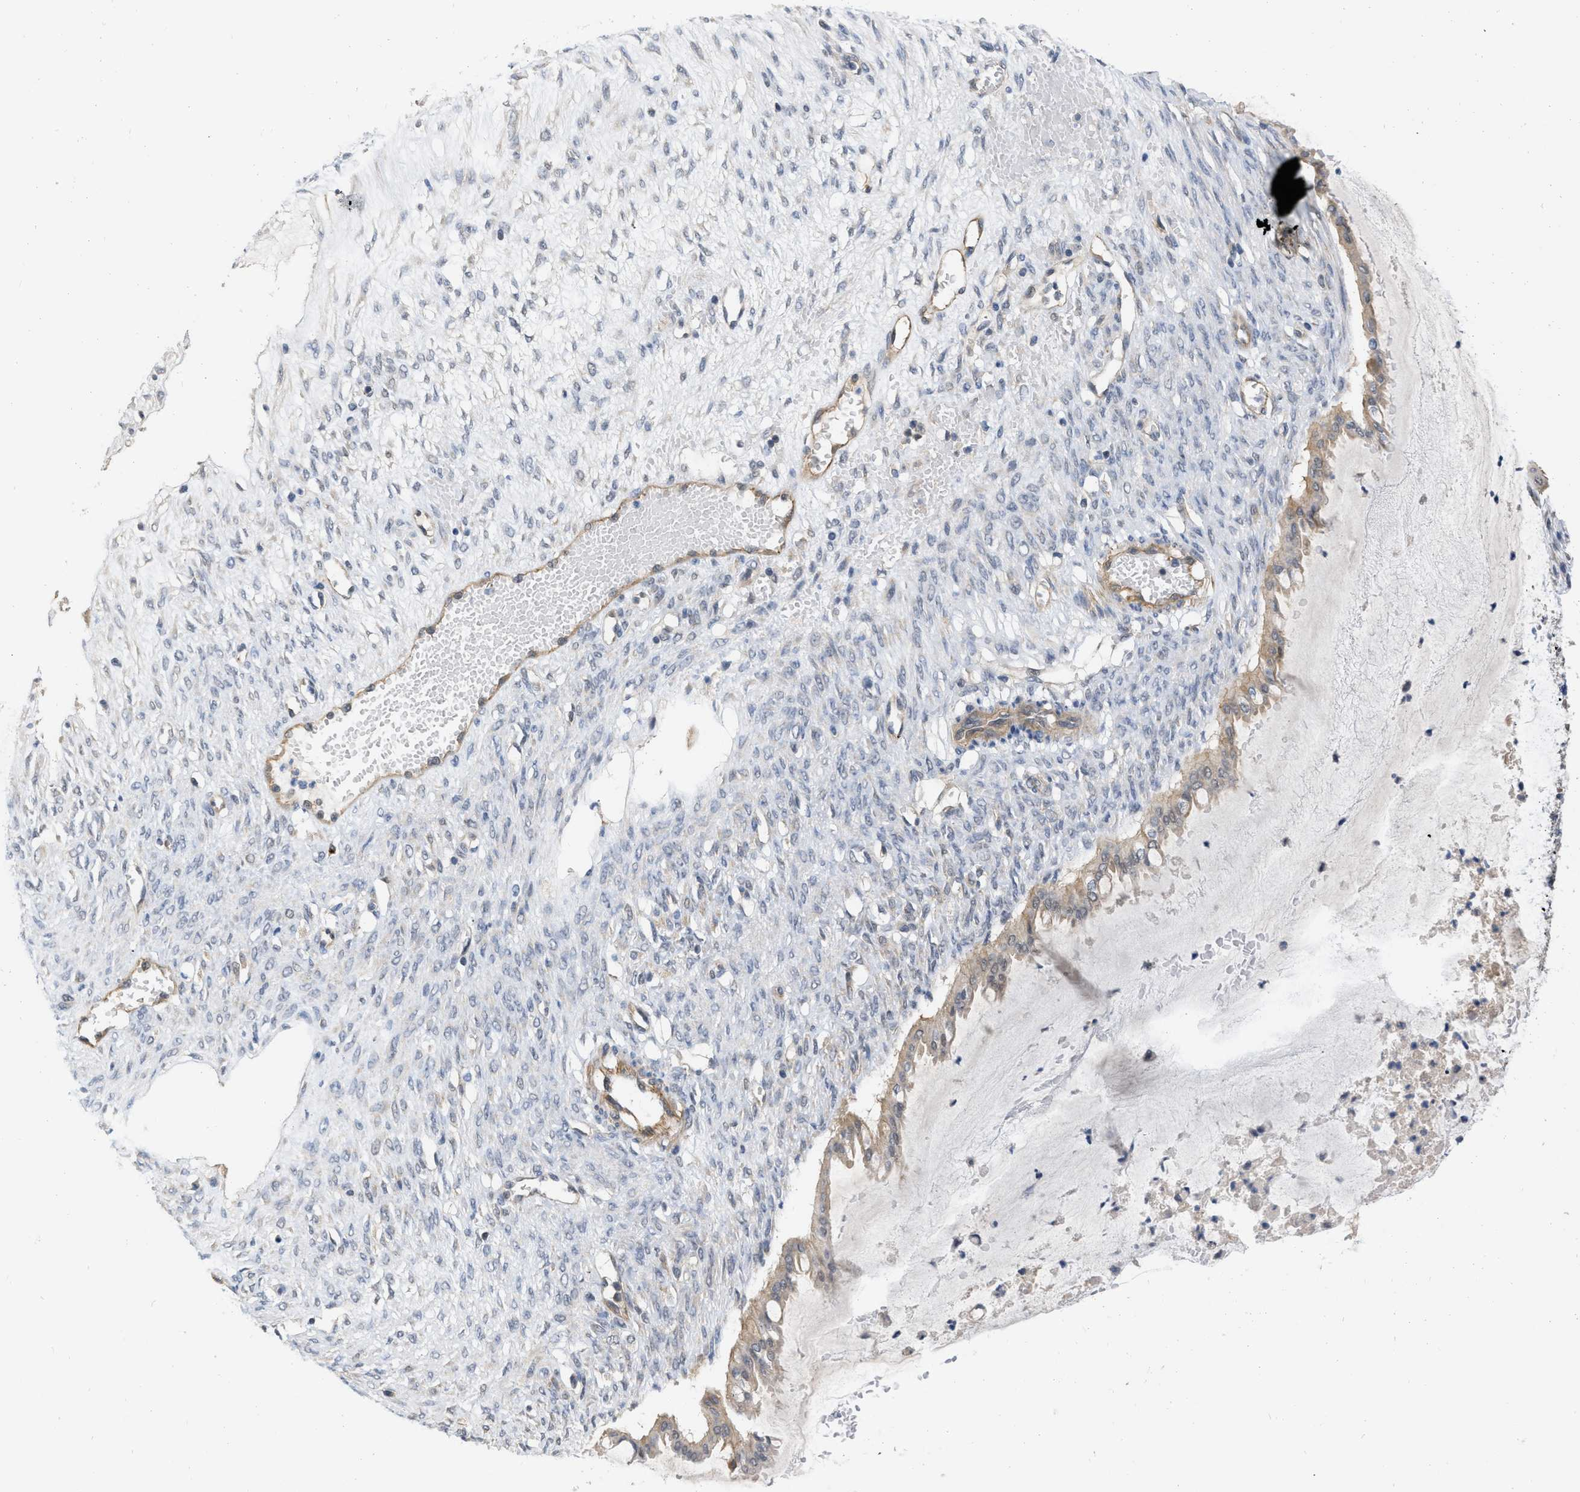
{"staining": {"intensity": "weak", "quantity": ">75%", "location": "cytoplasmic/membranous"}, "tissue": "ovarian cancer", "cell_type": "Tumor cells", "image_type": "cancer", "snomed": [{"axis": "morphology", "description": "Cystadenocarcinoma, mucinous, NOS"}, {"axis": "topography", "description": "Ovary"}], "caption": "A histopathology image of ovarian cancer stained for a protein displays weak cytoplasmic/membranous brown staining in tumor cells.", "gene": "NAPEPLD", "patient": {"sex": "female", "age": 73}}